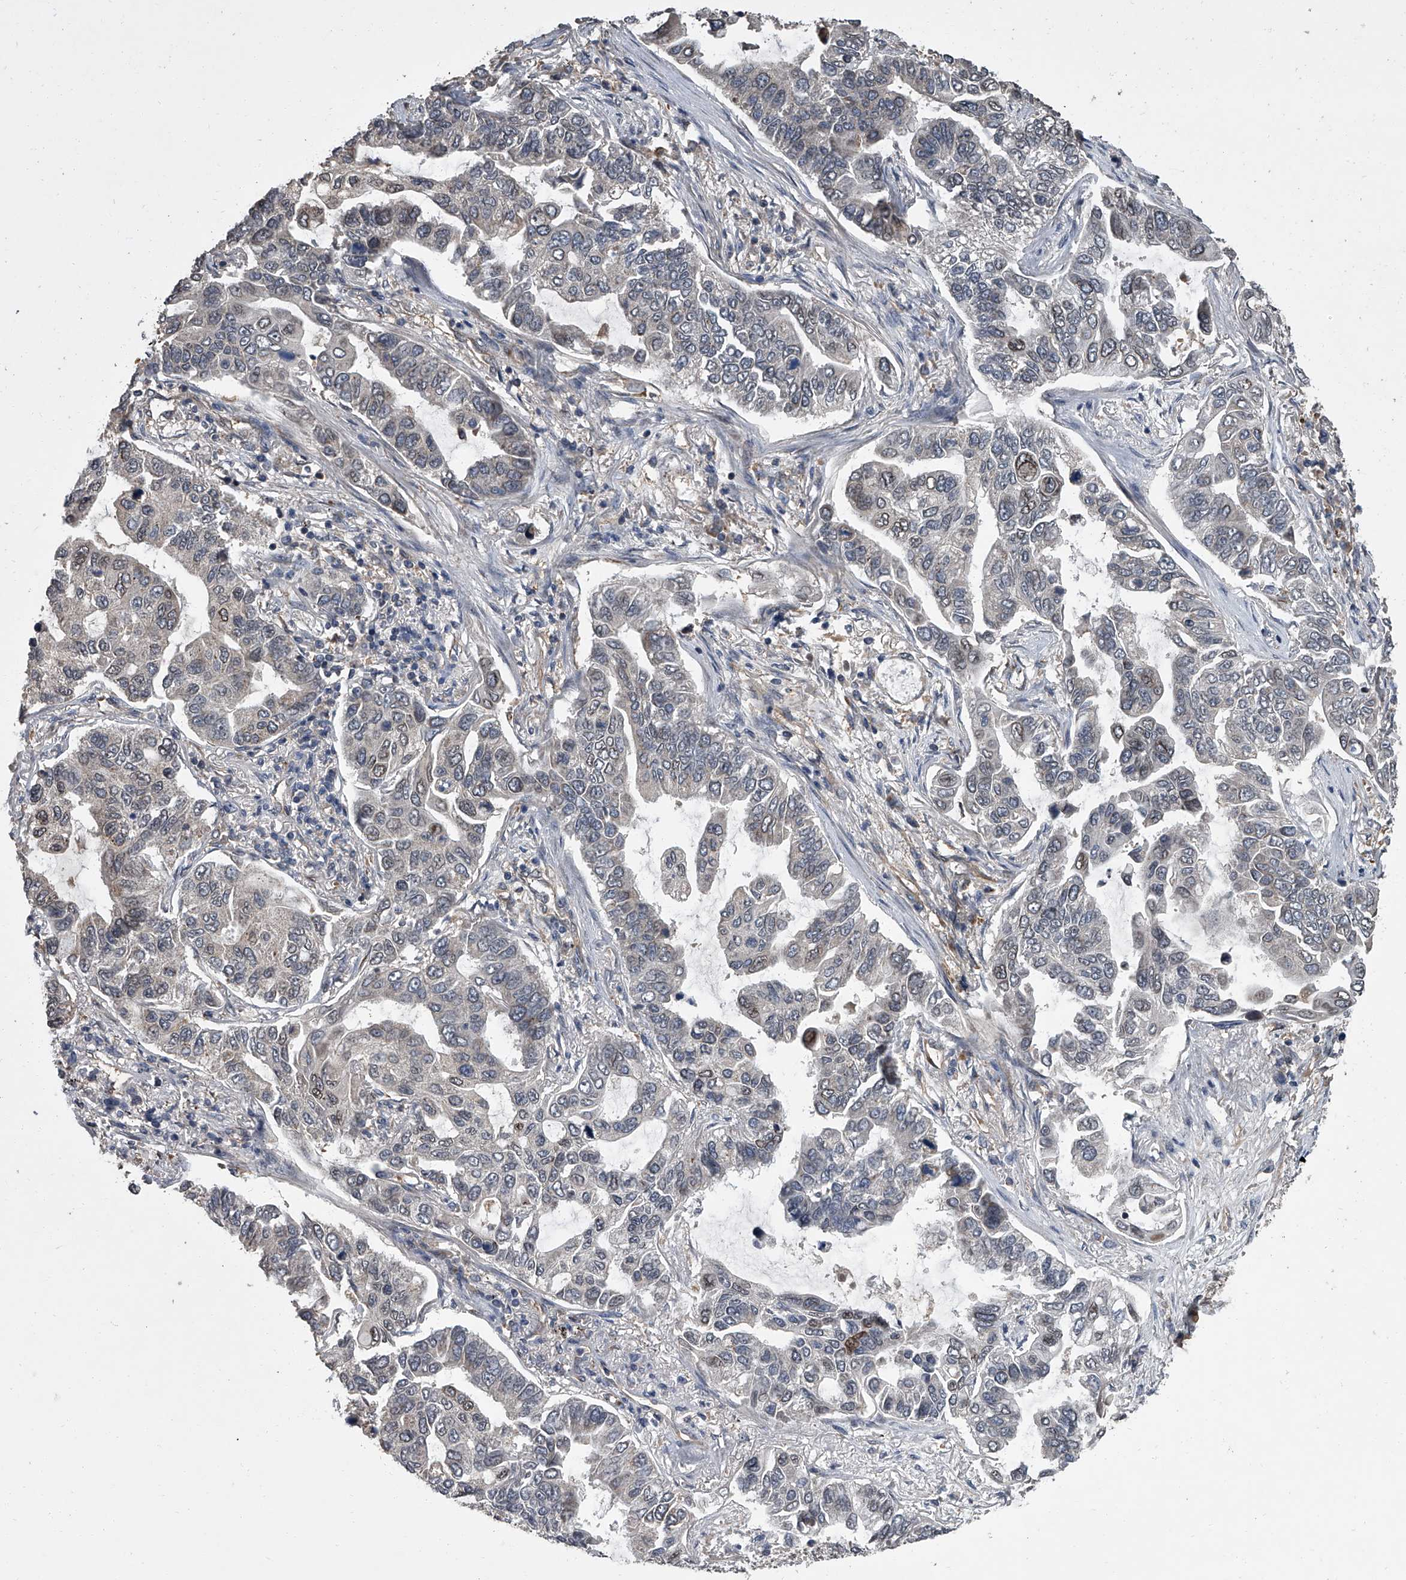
{"staining": {"intensity": "negative", "quantity": "none", "location": "none"}, "tissue": "lung cancer", "cell_type": "Tumor cells", "image_type": "cancer", "snomed": [{"axis": "morphology", "description": "Adenocarcinoma, NOS"}, {"axis": "topography", "description": "Lung"}], "caption": "An immunohistochemistry (IHC) micrograph of lung cancer is shown. There is no staining in tumor cells of lung cancer. Nuclei are stained in blue.", "gene": "LRRC8C", "patient": {"sex": "male", "age": 64}}